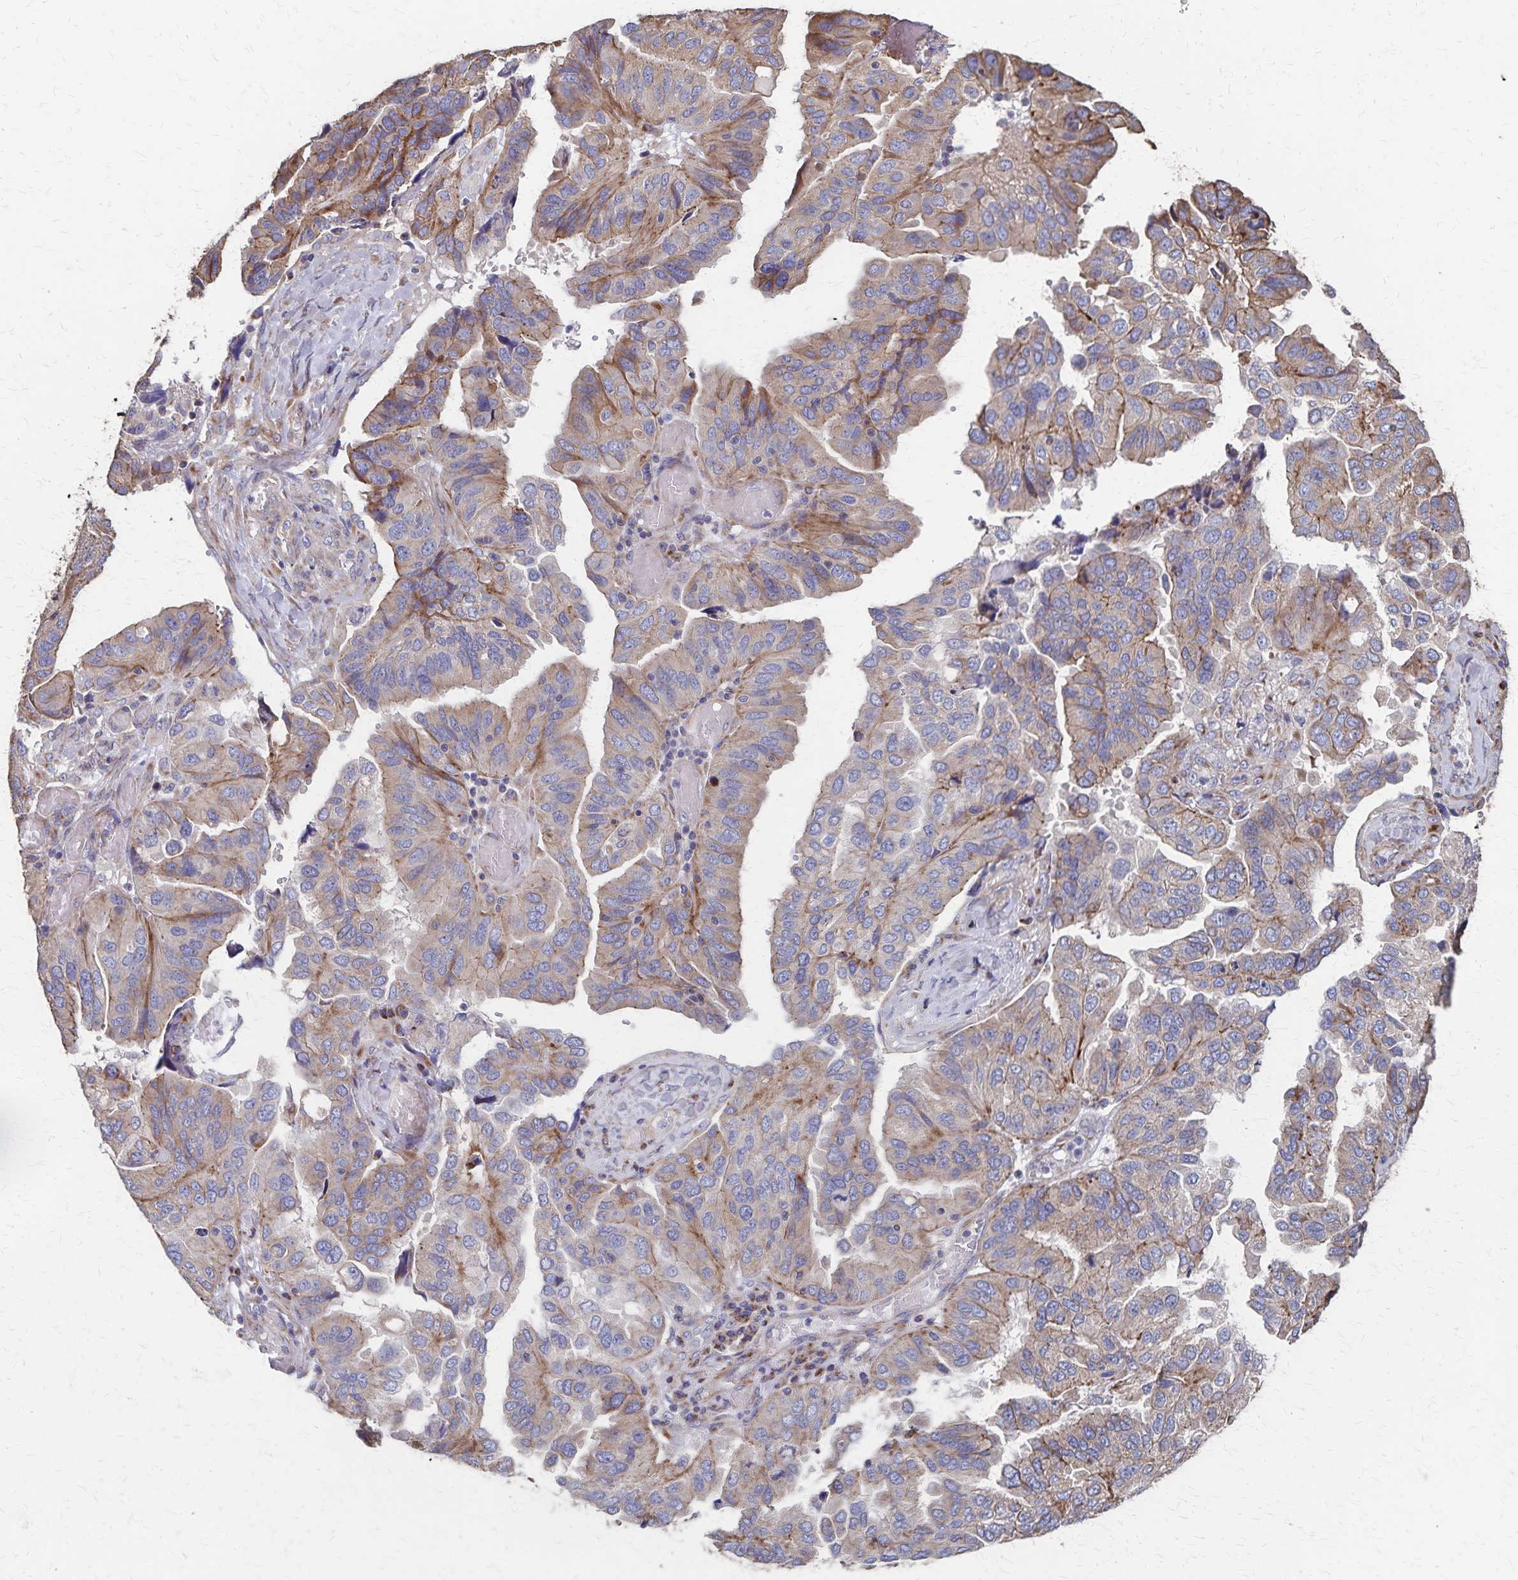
{"staining": {"intensity": "weak", "quantity": "25%-75%", "location": "cytoplasmic/membranous"}, "tissue": "ovarian cancer", "cell_type": "Tumor cells", "image_type": "cancer", "snomed": [{"axis": "morphology", "description": "Cystadenocarcinoma, serous, NOS"}, {"axis": "topography", "description": "Ovary"}], "caption": "Protein staining of ovarian cancer (serous cystadenocarcinoma) tissue displays weak cytoplasmic/membranous staining in approximately 25%-75% of tumor cells.", "gene": "PGAP2", "patient": {"sex": "female", "age": 79}}